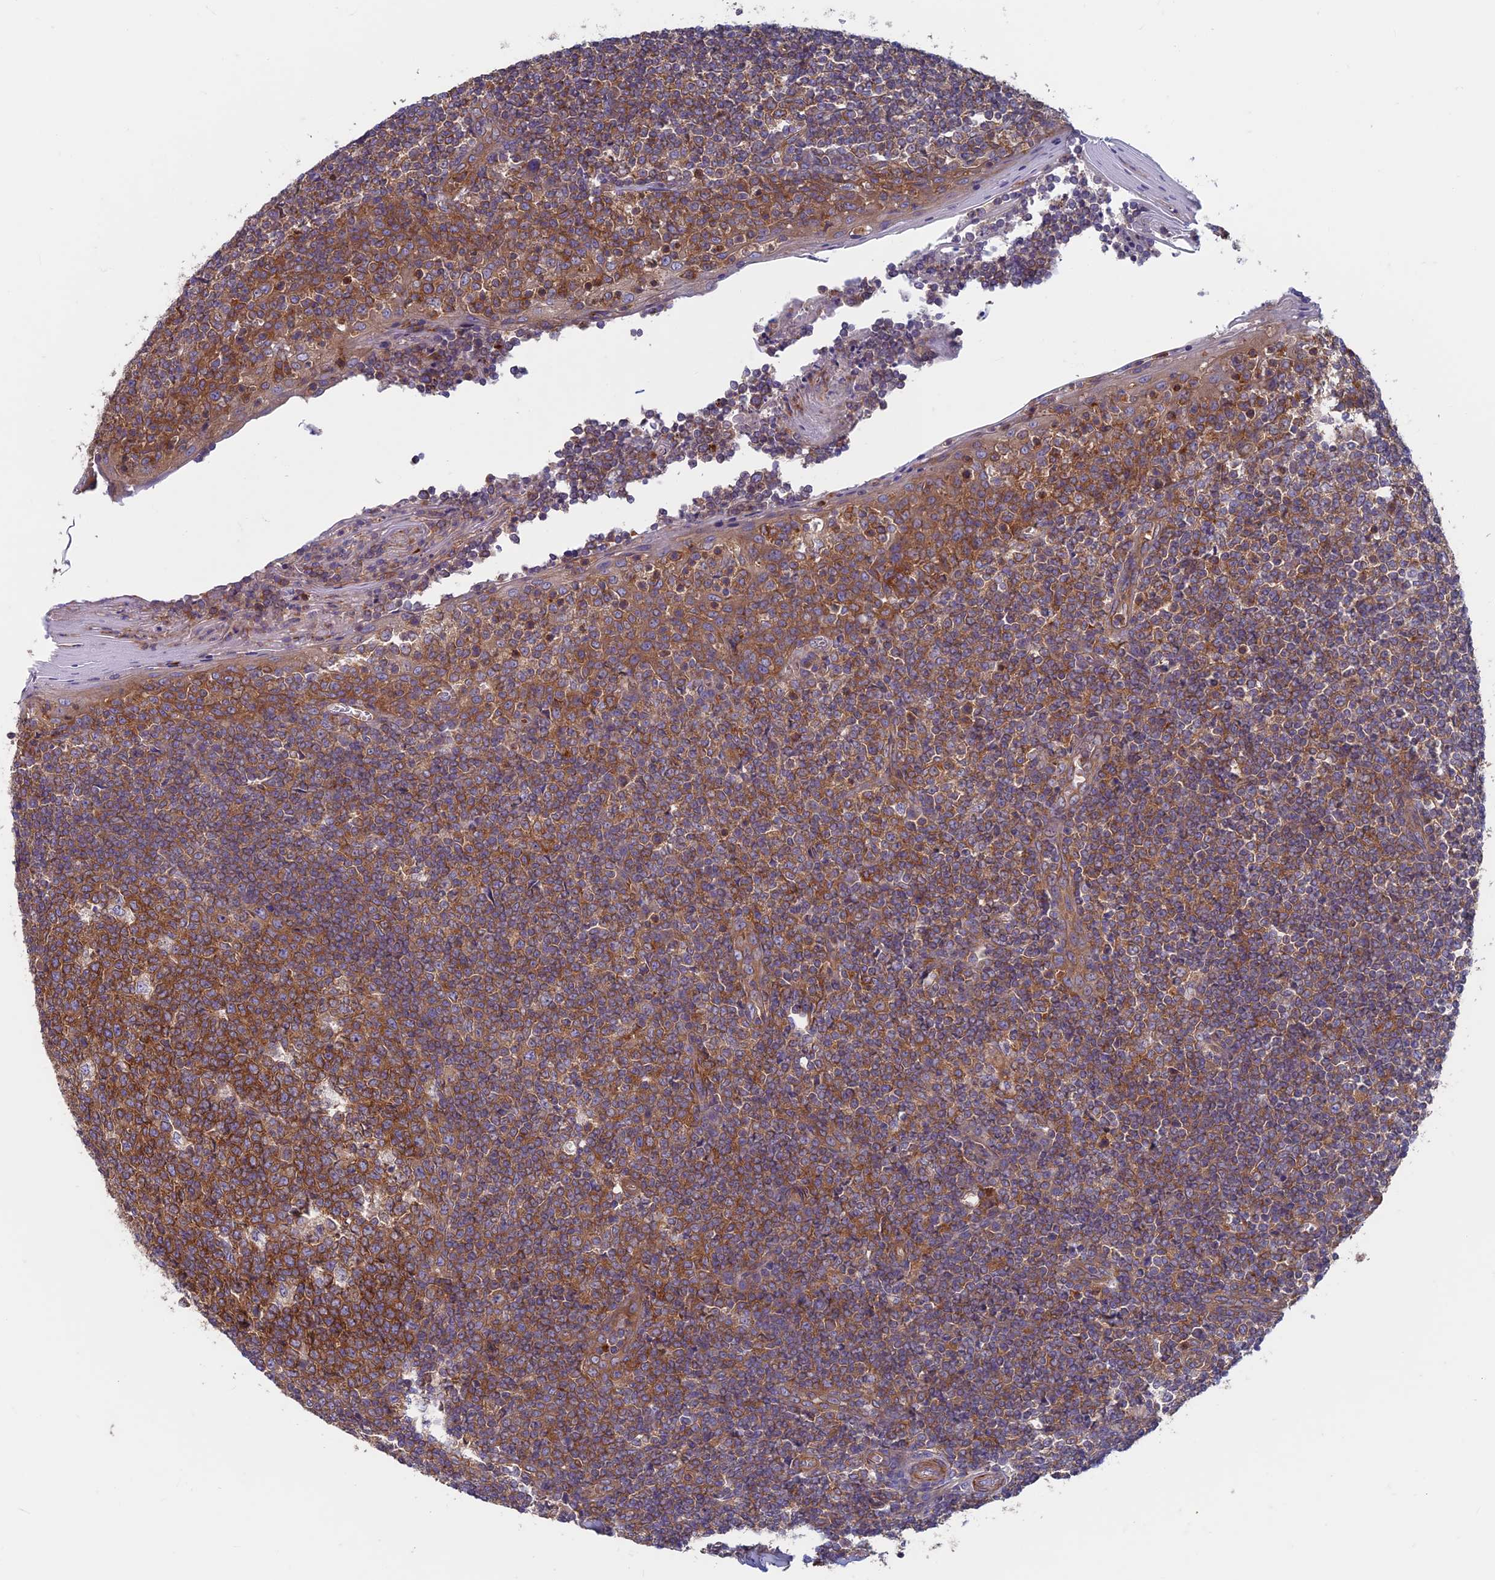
{"staining": {"intensity": "strong", "quantity": ">75%", "location": "cytoplasmic/membranous"}, "tissue": "tonsil", "cell_type": "Germinal center cells", "image_type": "normal", "snomed": [{"axis": "morphology", "description": "Normal tissue, NOS"}, {"axis": "topography", "description": "Tonsil"}], "caption": "Germinal center cells display strong cytoplasmic/membranous expression in approximately >75% of cells in unremarkable tonsil.", "gene": "DNM1L", "patient": {"sex": "female", "age": 19}}